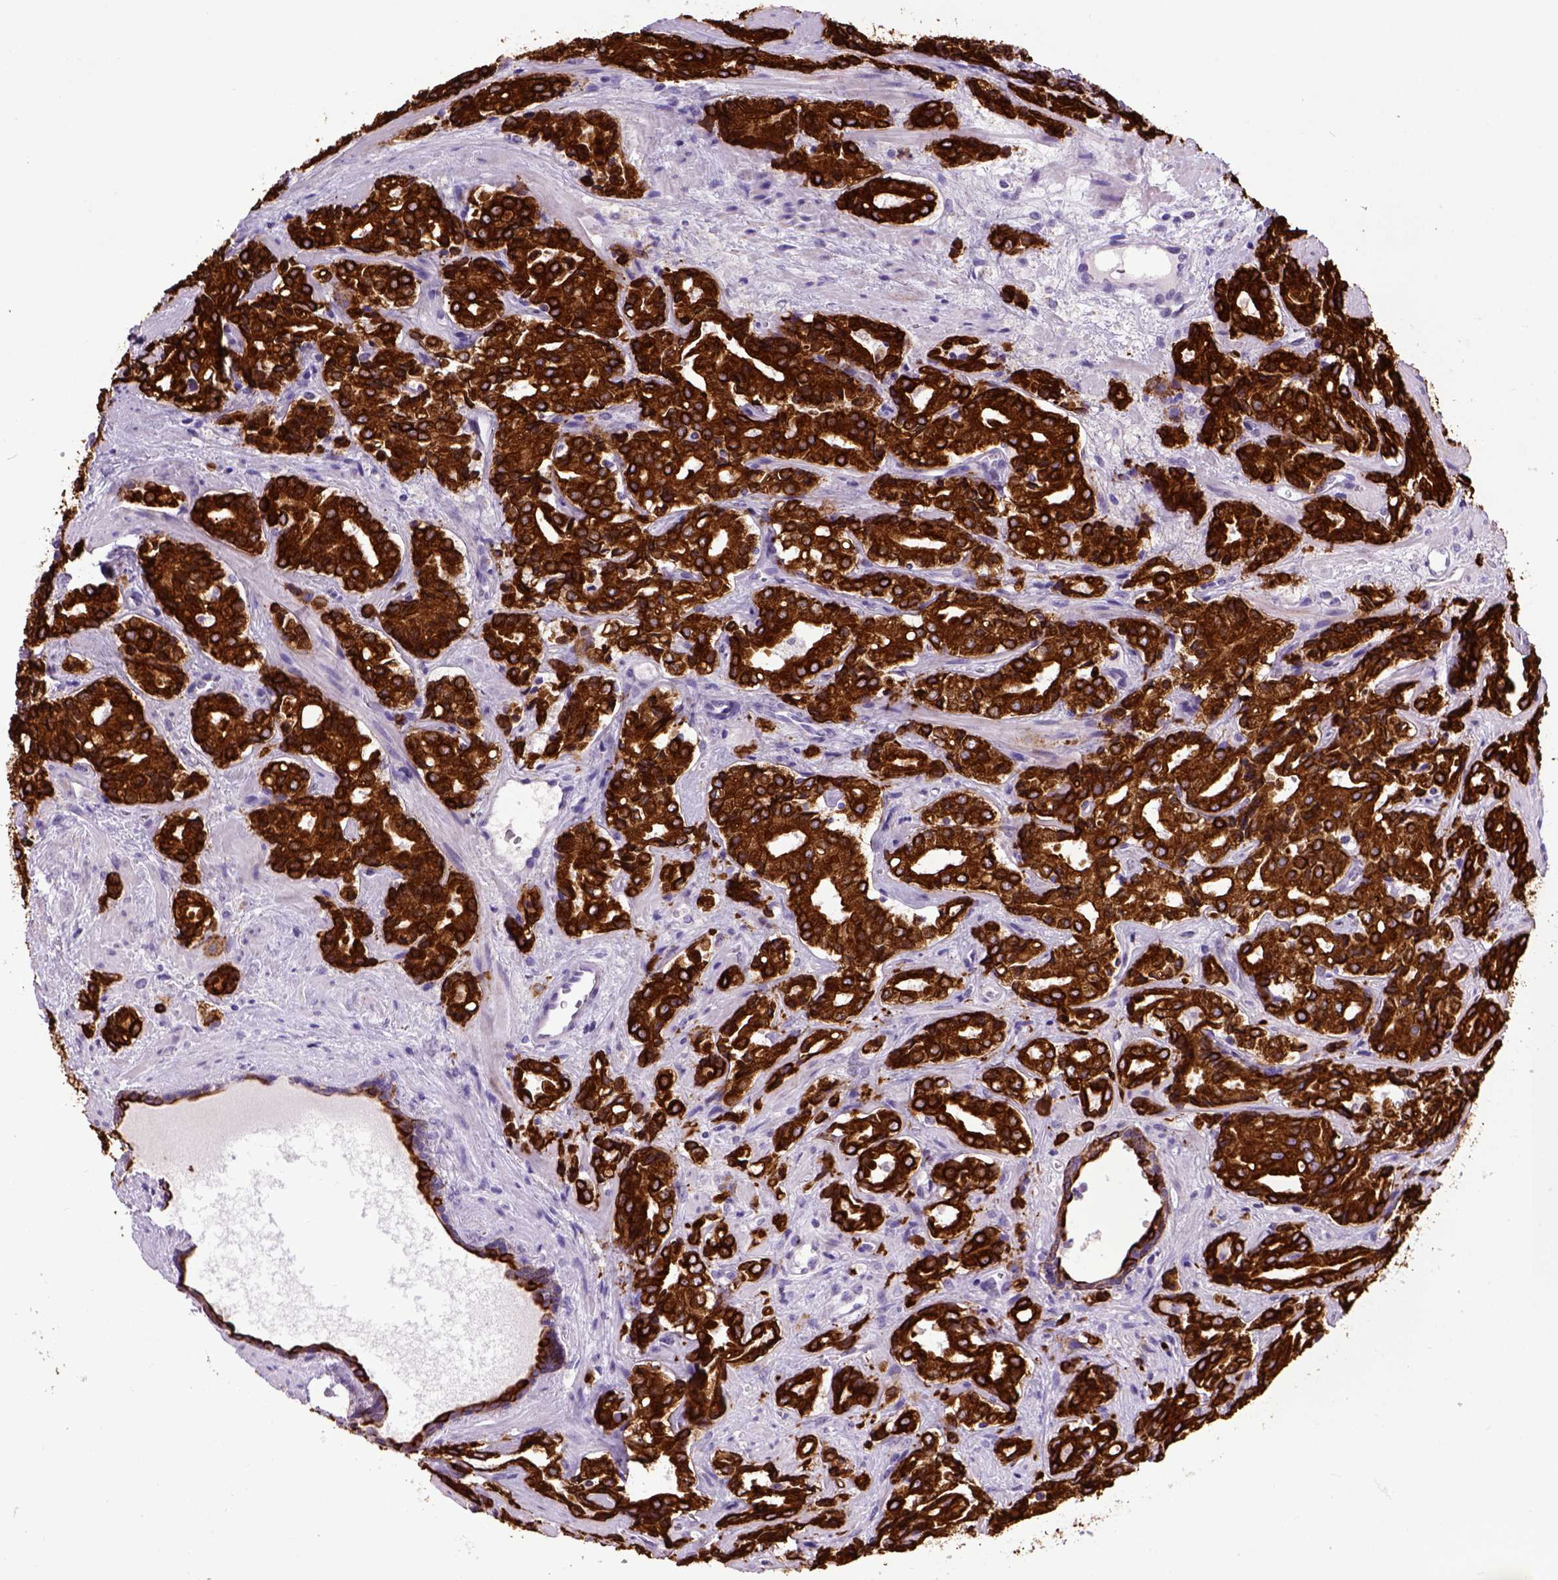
{"staining": {"intensity": "strong", "quantity": ">75%", "location": "cytoplasmic/membranous"}, "tissue": "prostate cancer", "cell_type": "Tumor cells", "image_type": "cancer", "snomed": [{"axis": "morphology", "description": "Adenocarcinoma, Low grade"}, {"axis": "topography", "description": "Prostate"}], "caption": "This is a micrograph of IHC staining of adenocarcinoma (low-grade) (prostate), which shows strong positivity in the cytoplasmic/membranous of tumor cells.", "gene": "RAB25", "patient": {"sex": "male", "age": 56}}